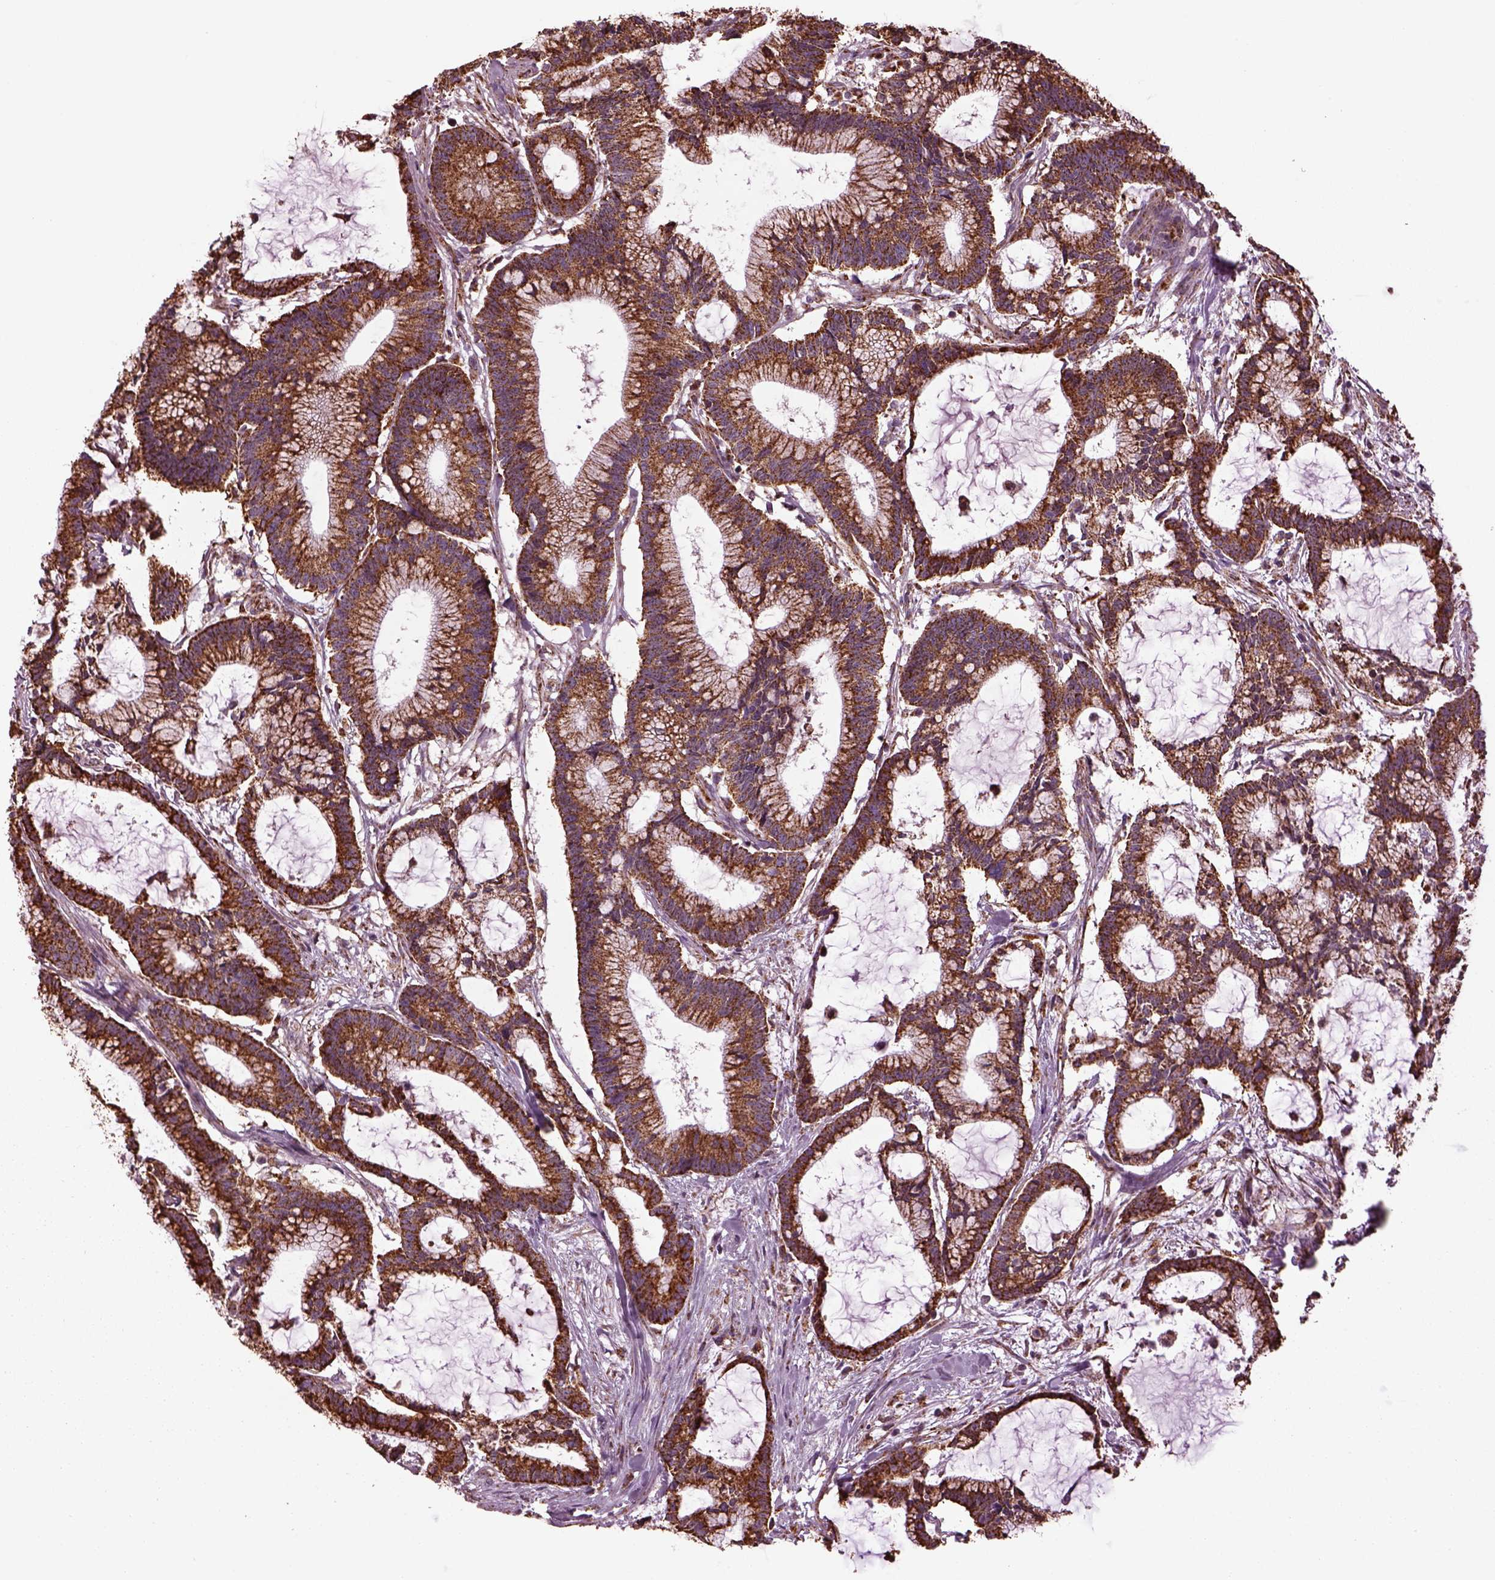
{"staining": {"intensity": "strong", "quantity": ">75%", "location": "cytoplasmic/membranous"}, "tissue": "colorectal cancer", "cell_type": "Tumor cells", "image_type": "cancer", "snomed": [{"axis": "morphology", "description": "Adenocarcinoma, NOS"}, {"axis": "topography", "description": "Colon"}], "caption": "Immunohistochemical staining of human colorectal adenocarcinoma shows strong cytoplasmic/membranous protein staining in about >75% of tumor cells. (brown staining indicates protein expression, while blue staining denotes nuclei).", "gene": "TMEM254", "patient": {"sex": "female", "age": 78}}